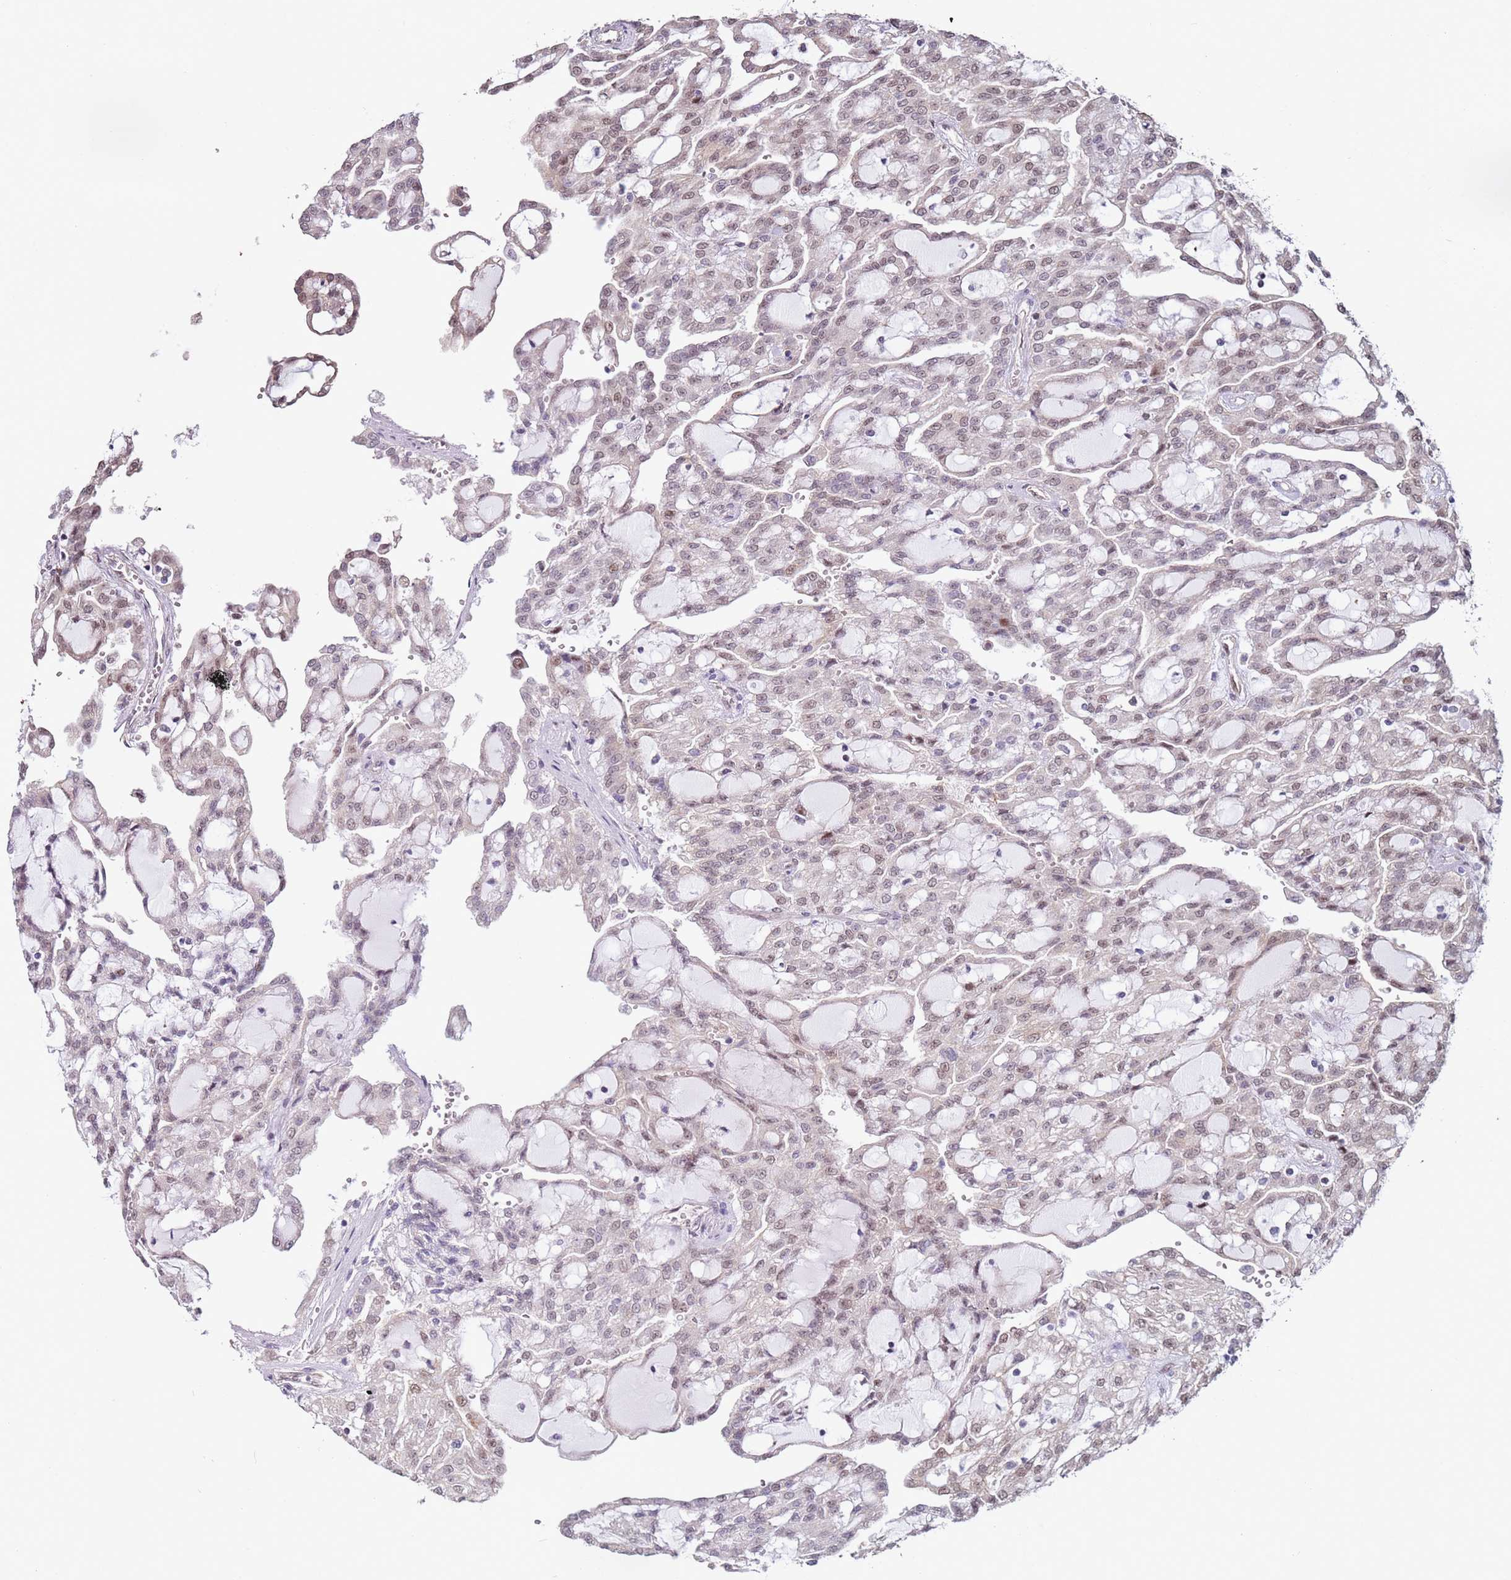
{"staining": {"intensity": "weak", "quantity": "25%-75%", "location": "nuclear"}, "tissue": "renal cancer", "cell_type": "Tumor cells", "image_type": "cancer", "snomed": [{"axis": "morphology", "description": "Adenocarcinoma, NOS"}, {"axis": "topography", "description": "Kidney"}], "caption": "Protein analysis of renal cancer tissue reveals weak nuclear staining in about 25%-75% of tumor cells.", "gene": "PSMD4", "patient": {"sex": "male", "age": 63}}